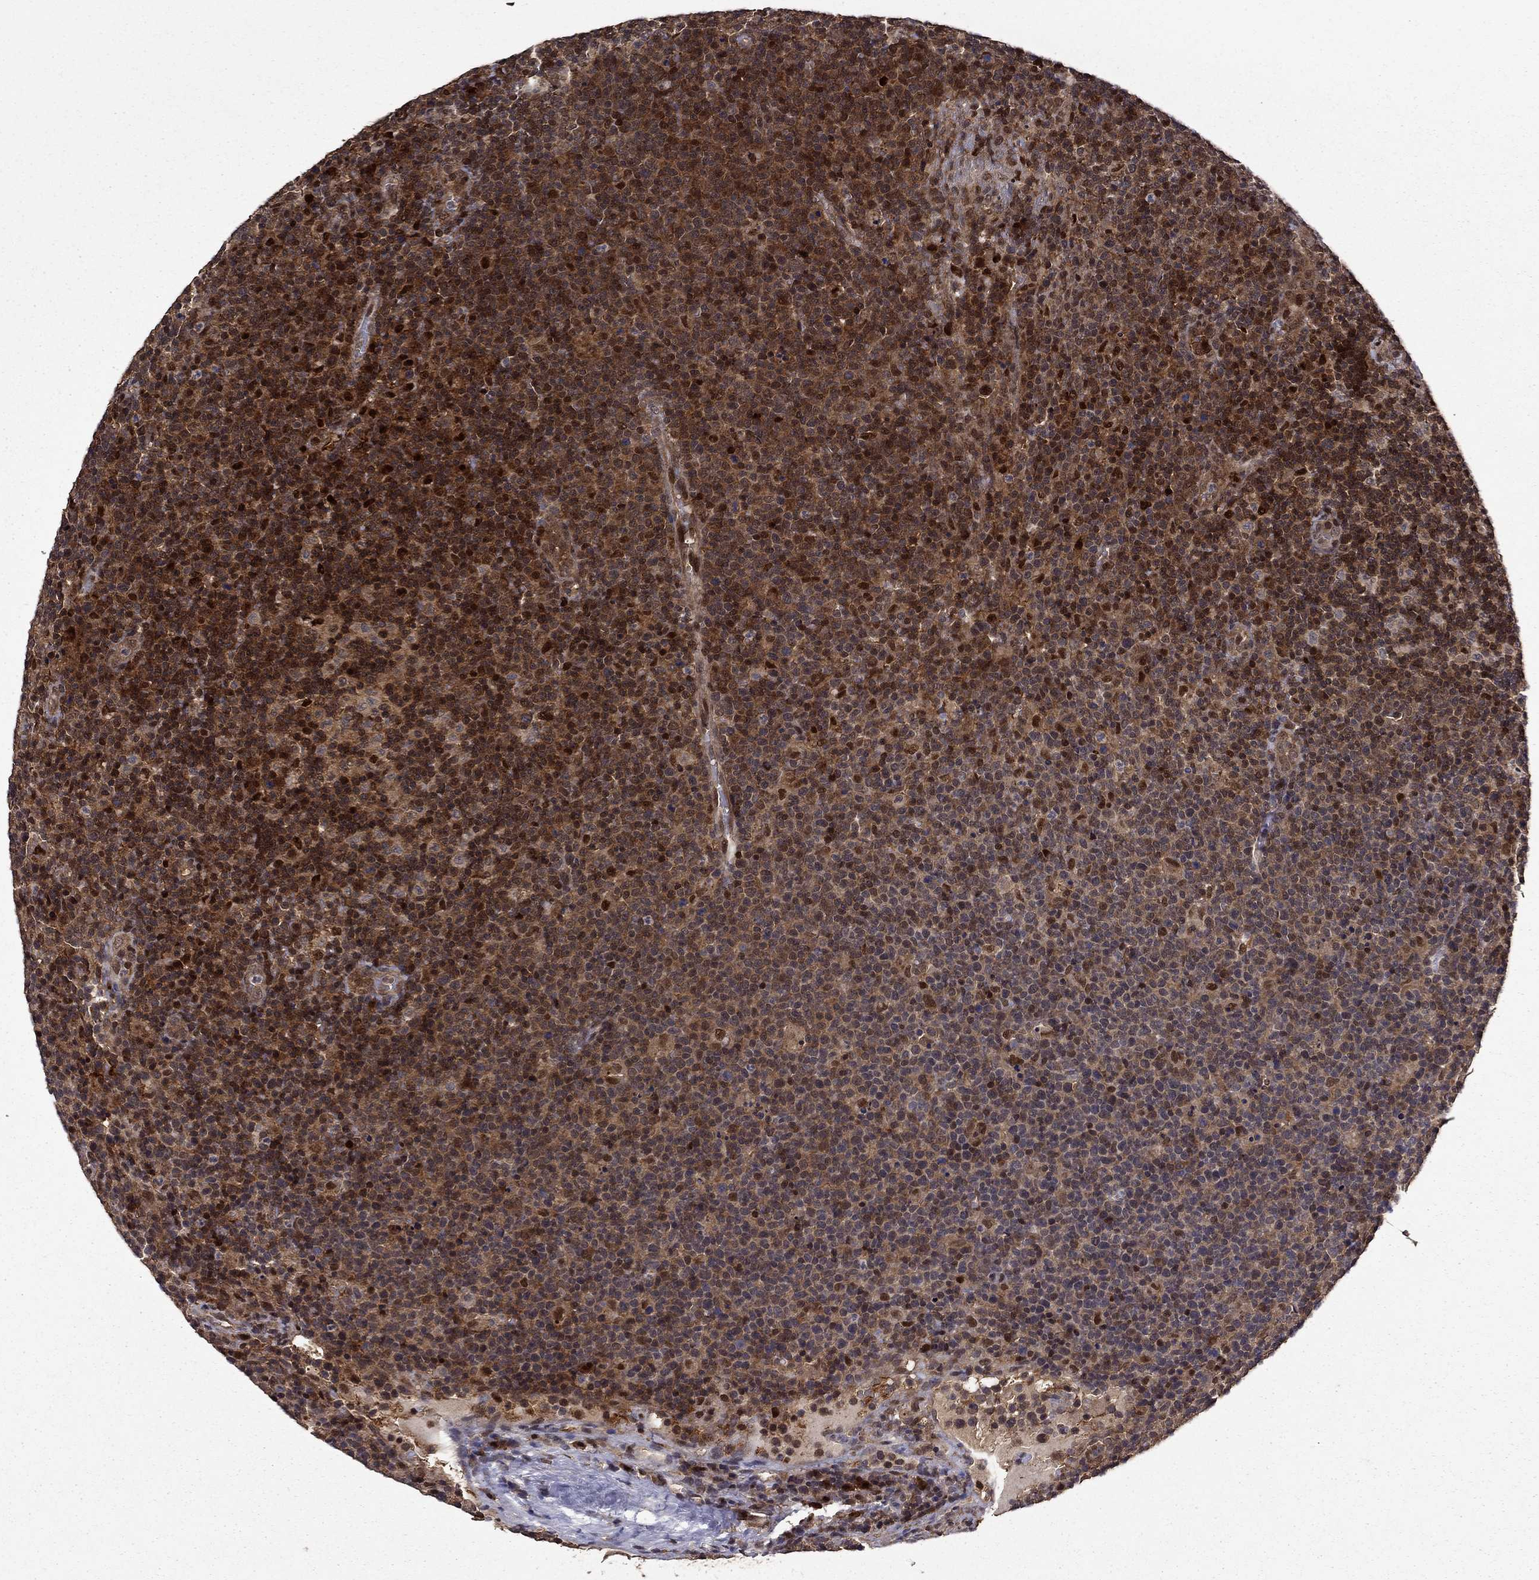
{"staining": {"intensity": "strong", "quantity": "<25%", "location": "cytoplasmic/membranous,nuclear"}, "tissue": "lymphoma", "cell_type": "Tumor cells", "image_type": "cancer", "snomed": [{"axis": "morphology", "description": "Malignant lymphoma, non-Hodgkin's type, High grade"}, {"axis": "topography", "description": "Lymph node"}], "caption": "Immunohistochemical staining of lymphoma reveals medium levels of strong cytoplasmic/membranous and nuclear staining in approximately <25% of tumor cells.", "gene": "APPBP2", "patient": {"sex": "male", "age": 61}}